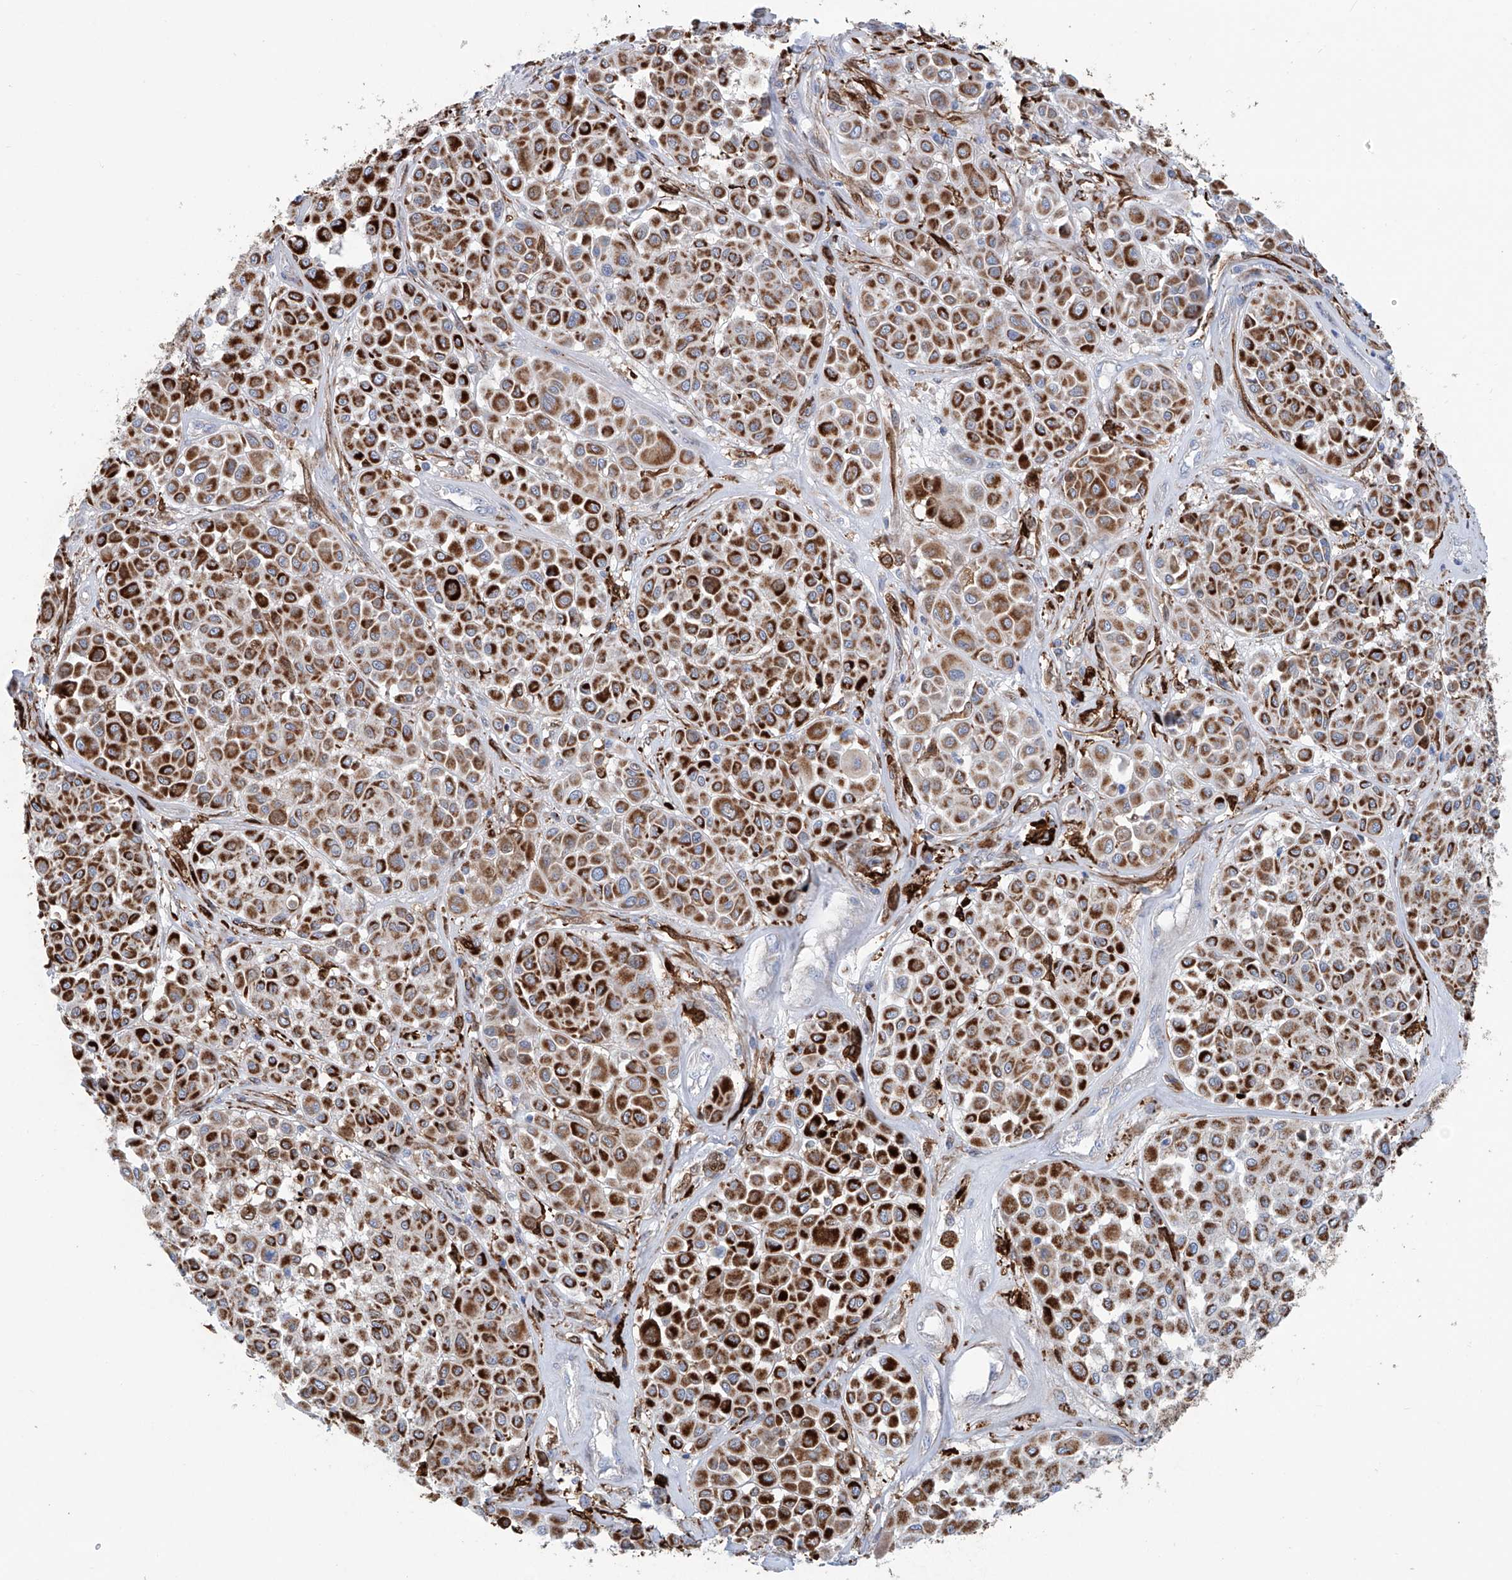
{"staining": {"intensity": "strong", "quantity": ">75%", "location": "cytoplasmic/membranous"}, "tissue": "melanoma", "cell_type": "Tumor cells", "image_type": "cancer", "snomed": [{"axis": "morphology", "description": "Malignant melanoma, Metastatic site"}, {"axis": "topography", "description": "Soft tissue"}], "caption": "Immunohistochemical staining of human melanoma shows strong cytoplasmic/membranous protein staining in about >75% of tumor cells.", "gene": "ALDH6A1", "patient": {"sex": "male", "age": 41}}